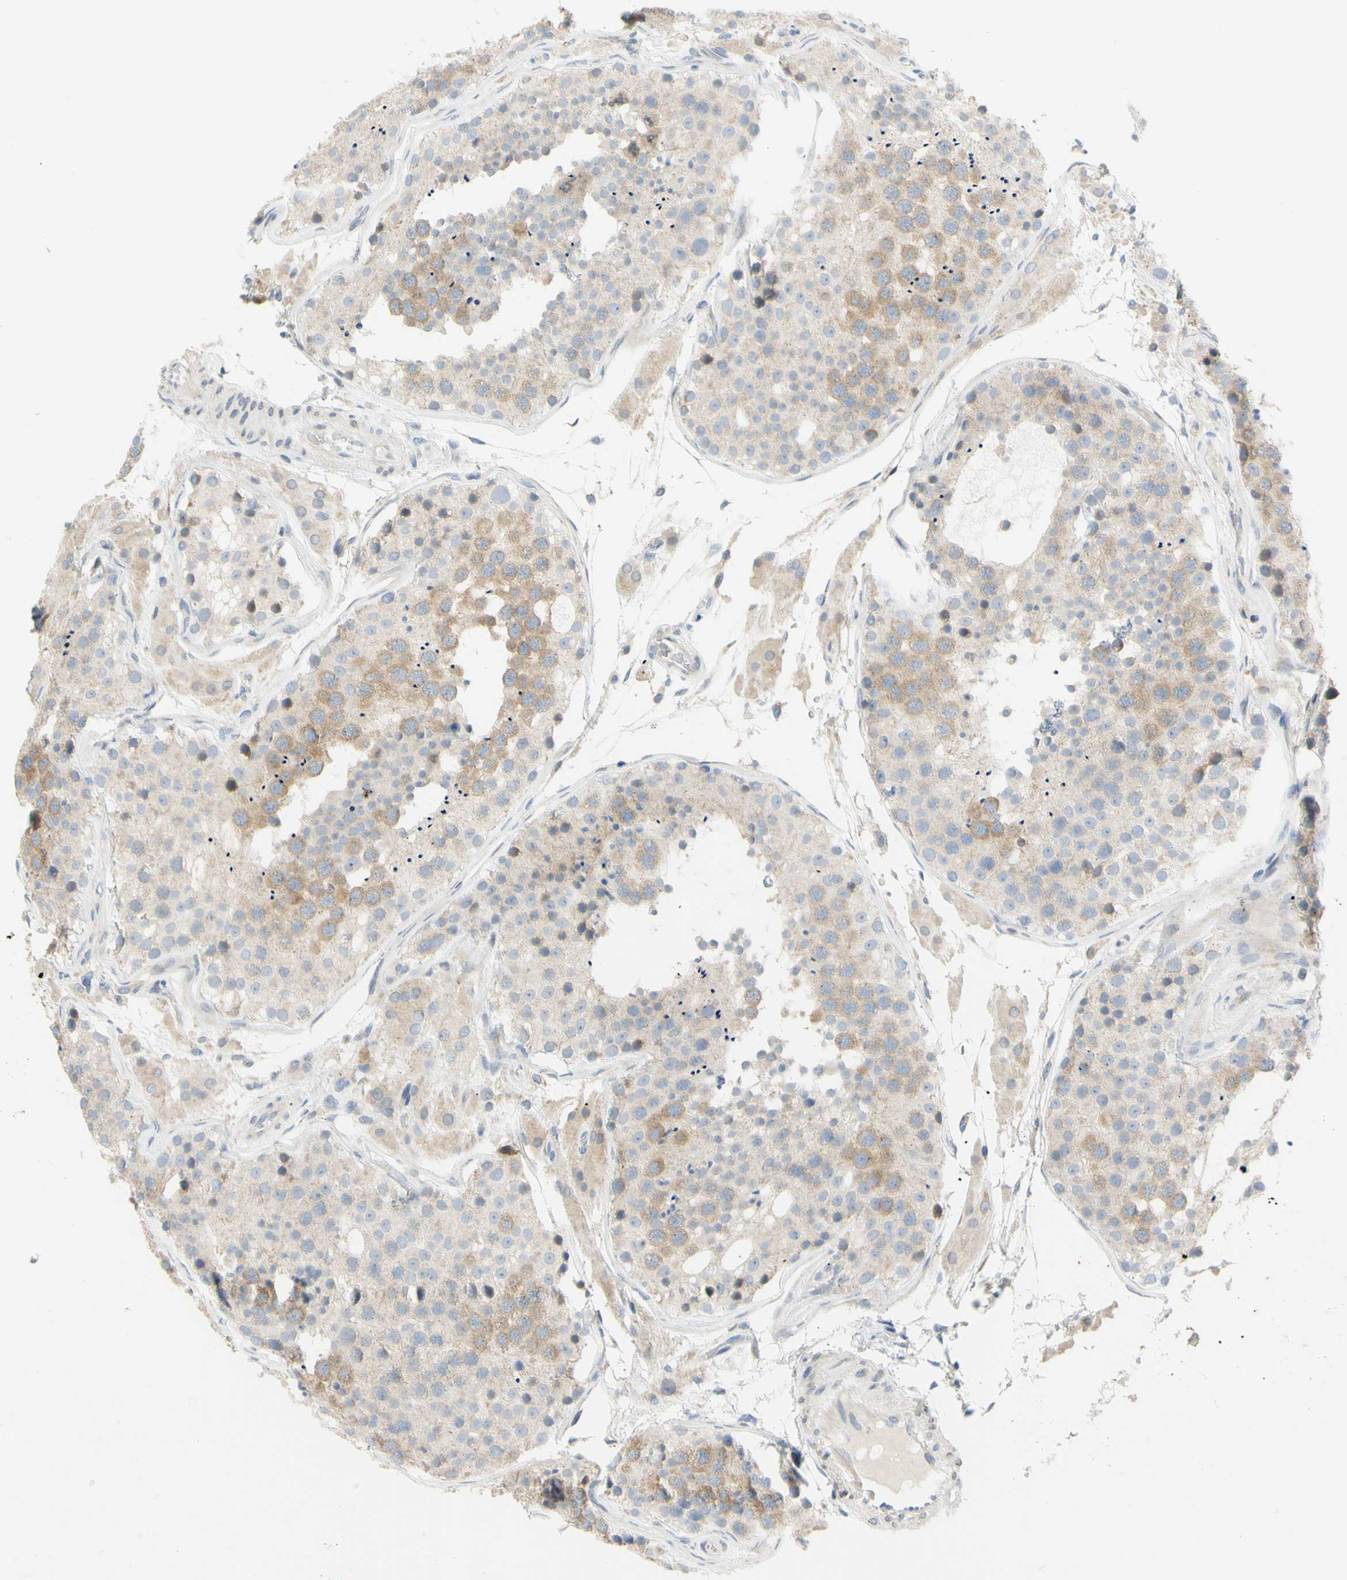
{"staining": {"intensity": "weak", "quantity": "25%-75%", "location": "cytoplasmic/membranous"}, "tissue": "testis", "cell_type": "Cells in seminiferous ducts", "image_type": "normal", "snomed": [{"axis": "morphology", "description": "Normal tissue, NOS"}, {"axis": "topography", "description": "Testis"}], "caption": "Brown immunohistochemical staining in unremarkable human testis exhibits weak cytoplasmic/membranous staining in approximately 25%-75% of cells in seminiferous ducts. (DAB (3,3'-diaminobenzidine) IHC with brightfield microscopy, high magnification).", "gene": "CCNB2", "patient": {"sex": "male", "age": 26}}